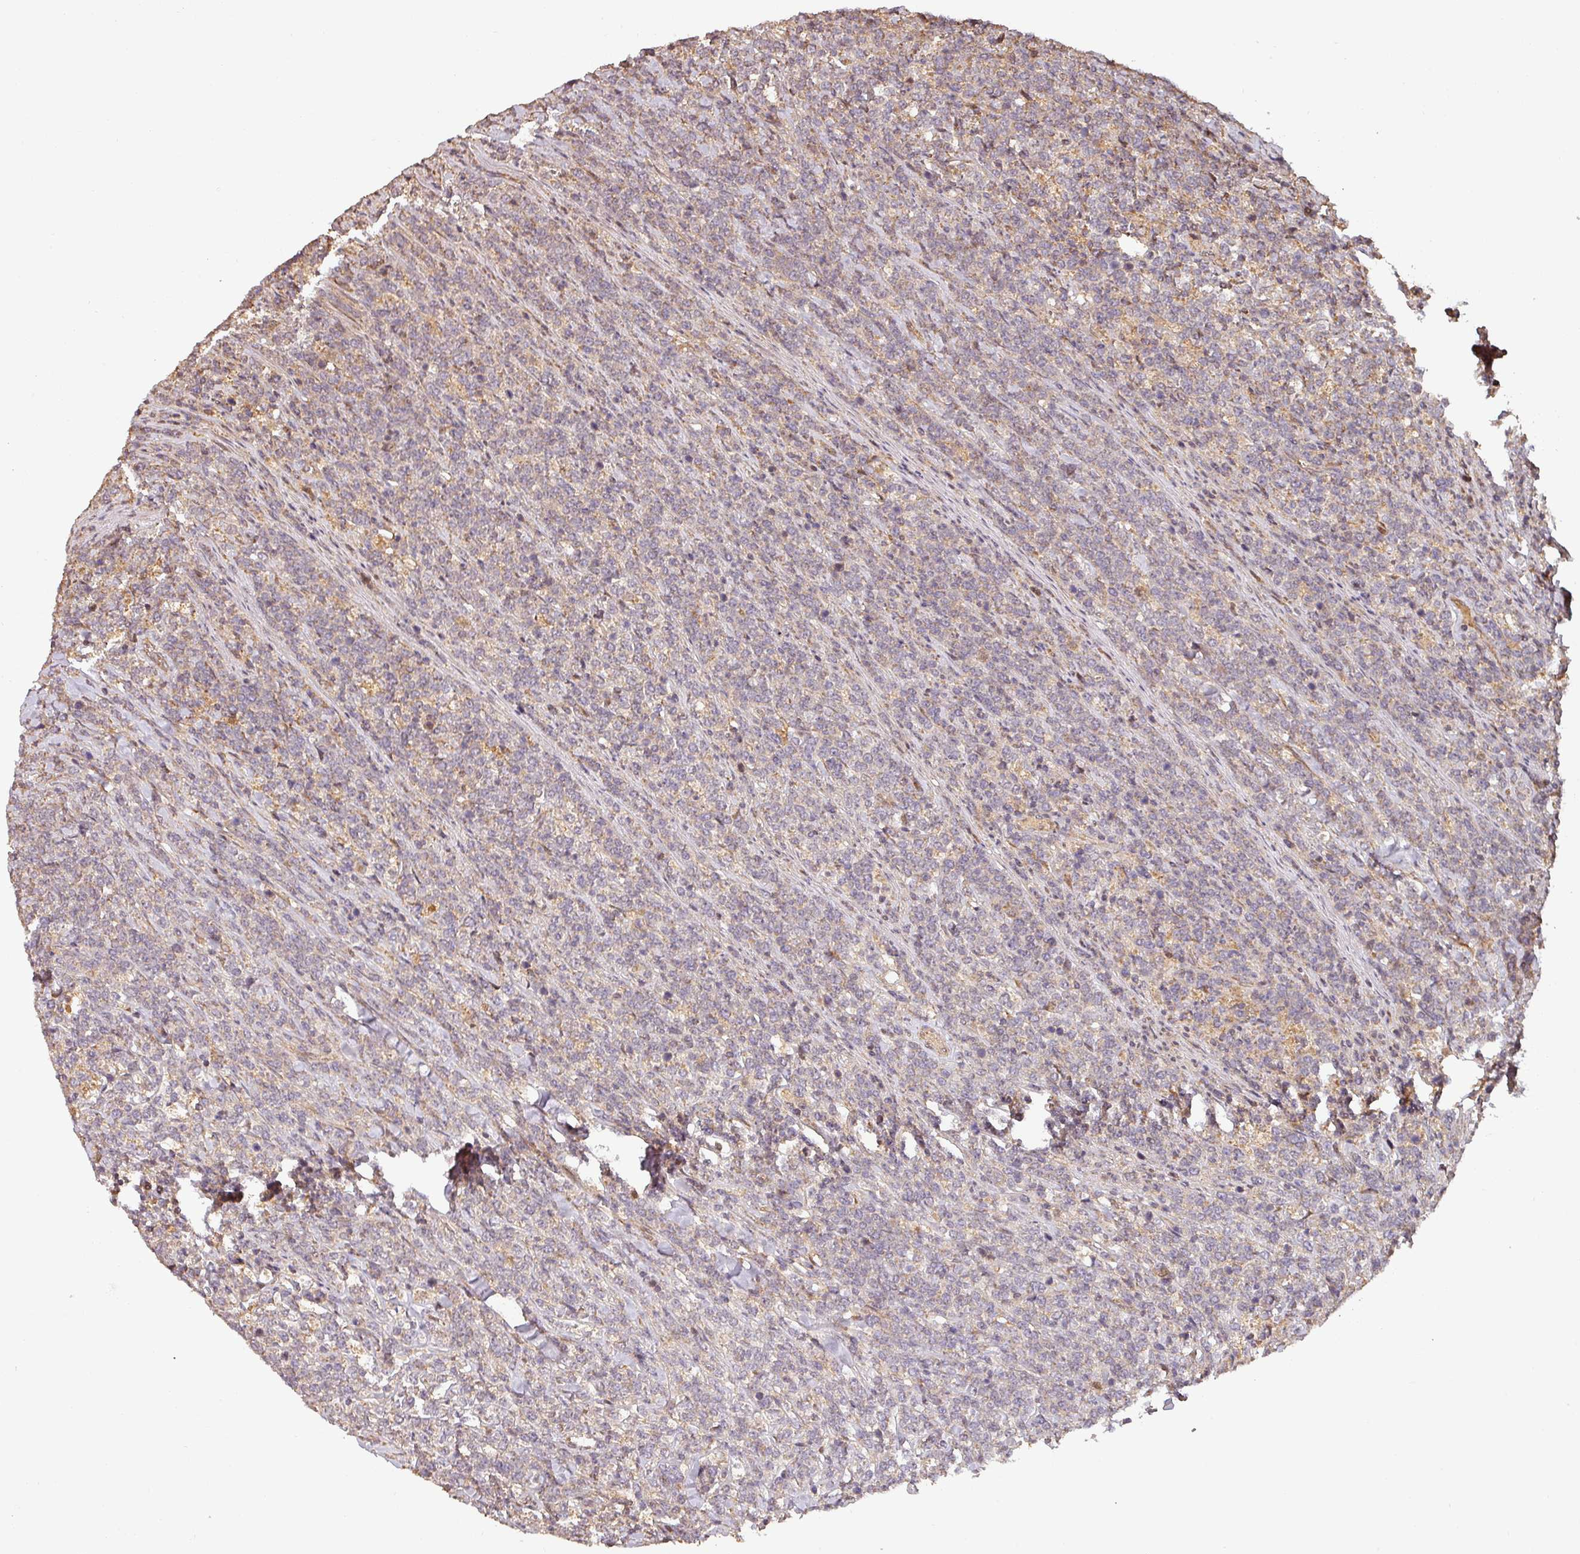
{"staining": {"intensity": "weak", "quantity": "25%-75%", "location": "cytoplasmic/membranous"}, "tissue": "lymphoma", "cell_type": "Tumor cells", "image_type": "cancer", "snomed": [{"axis": "morphology", "description": "Malignant lymphoma, non-Hodgkin's type, High grade"}, {"axis": "topography", "description": "Small intestine"}], "caption": "Immunohistochemical staining of human high-grade malignant lymphoma, non-Hodgkin's type exhibits low levels of weak cytoplasmic/membranous protein staining in approximately 25%-75% of tumor cells.", "gene": "BPIFB3", "patient": {"sex": "male", "age": 8}}